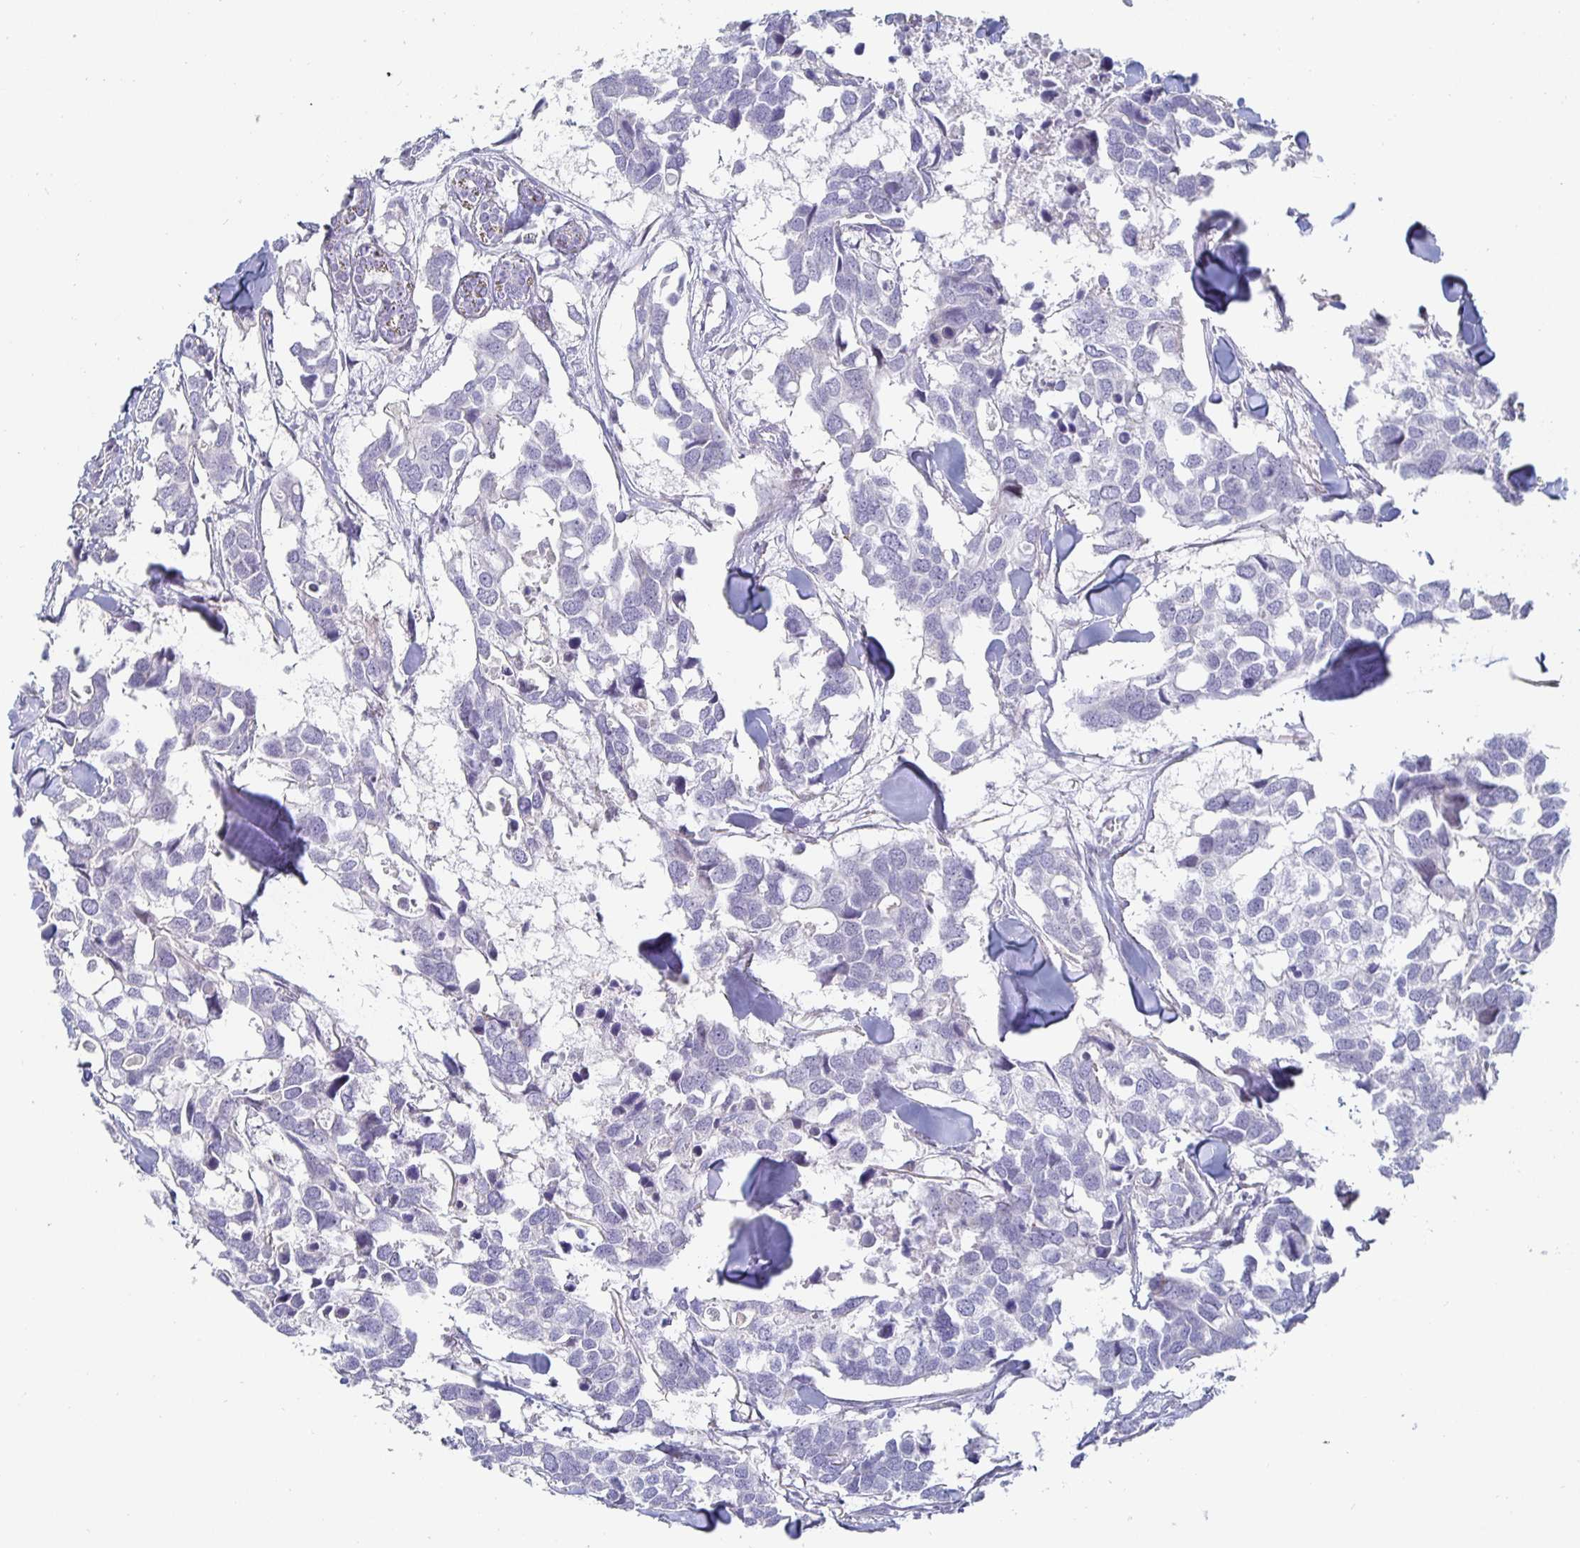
{"staining": {"intensity": "negative", "quantity": "none", "location": "none"}, "tissue": "breast cancer", "cell_type": "Tumor cells", "image_type": "cancer", "snomed": [{"axis": "morphology", "description": "Duct carcinoma"}, {"axis": "topography", "description": "Breast"}], "caption": "This is a micrograph of IHC staining of breast invasive ductal carcinoma, which shows no expression in tumor cells.", "gene": "S100G", "patient": {"sex": "female", "age": 83}}